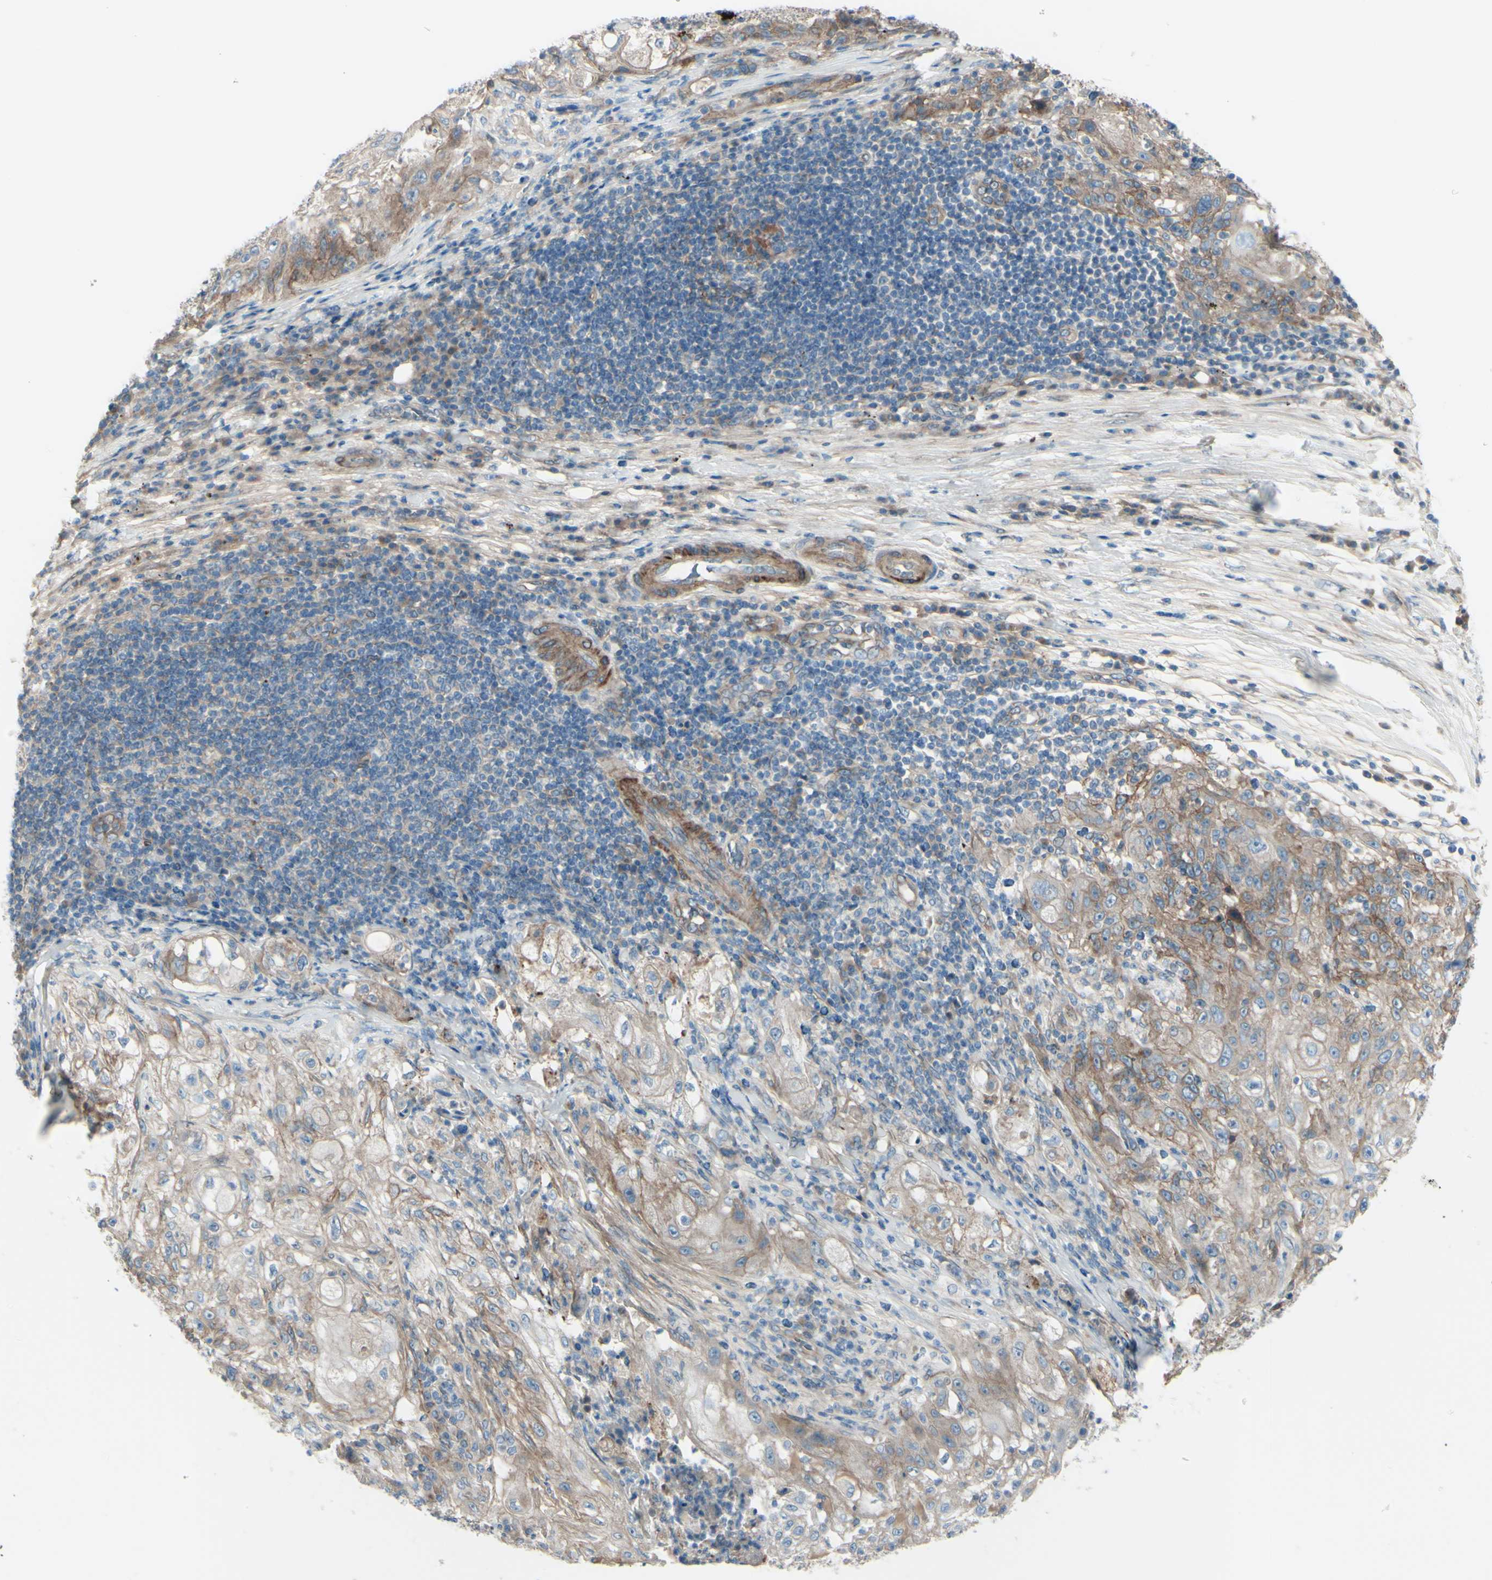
{"staining": {"intensity": "weak", "quantity": ">75%", "location": "cytoplasmic/membranous"}, "tissue": "lung cancer", "cell_type": "Tumor cells", "image_type": "cancer", "snomed": [{"axis": "morphology", "description": "Inflammation, NOS"}, {"axis": "morphology", "description": "Squamous cell carcinoma, NOS"}, {"axis": "topography", "description": "Lymph node"}, {"axis": "topography", "description": "Soft tissue"}, {"axis": "topography", "description": "Lung"}], "caption": "Protein expression analysis of human squamous cell carcinoma (lung) reveals weak cytoplasmic/membranous expression in approximately >75% of tumor cells. (DAB IHC with brightfield microscopy, high magnification).", "gene": "PCDHGA2", "patient": {"sex": "male", "age": 66}}